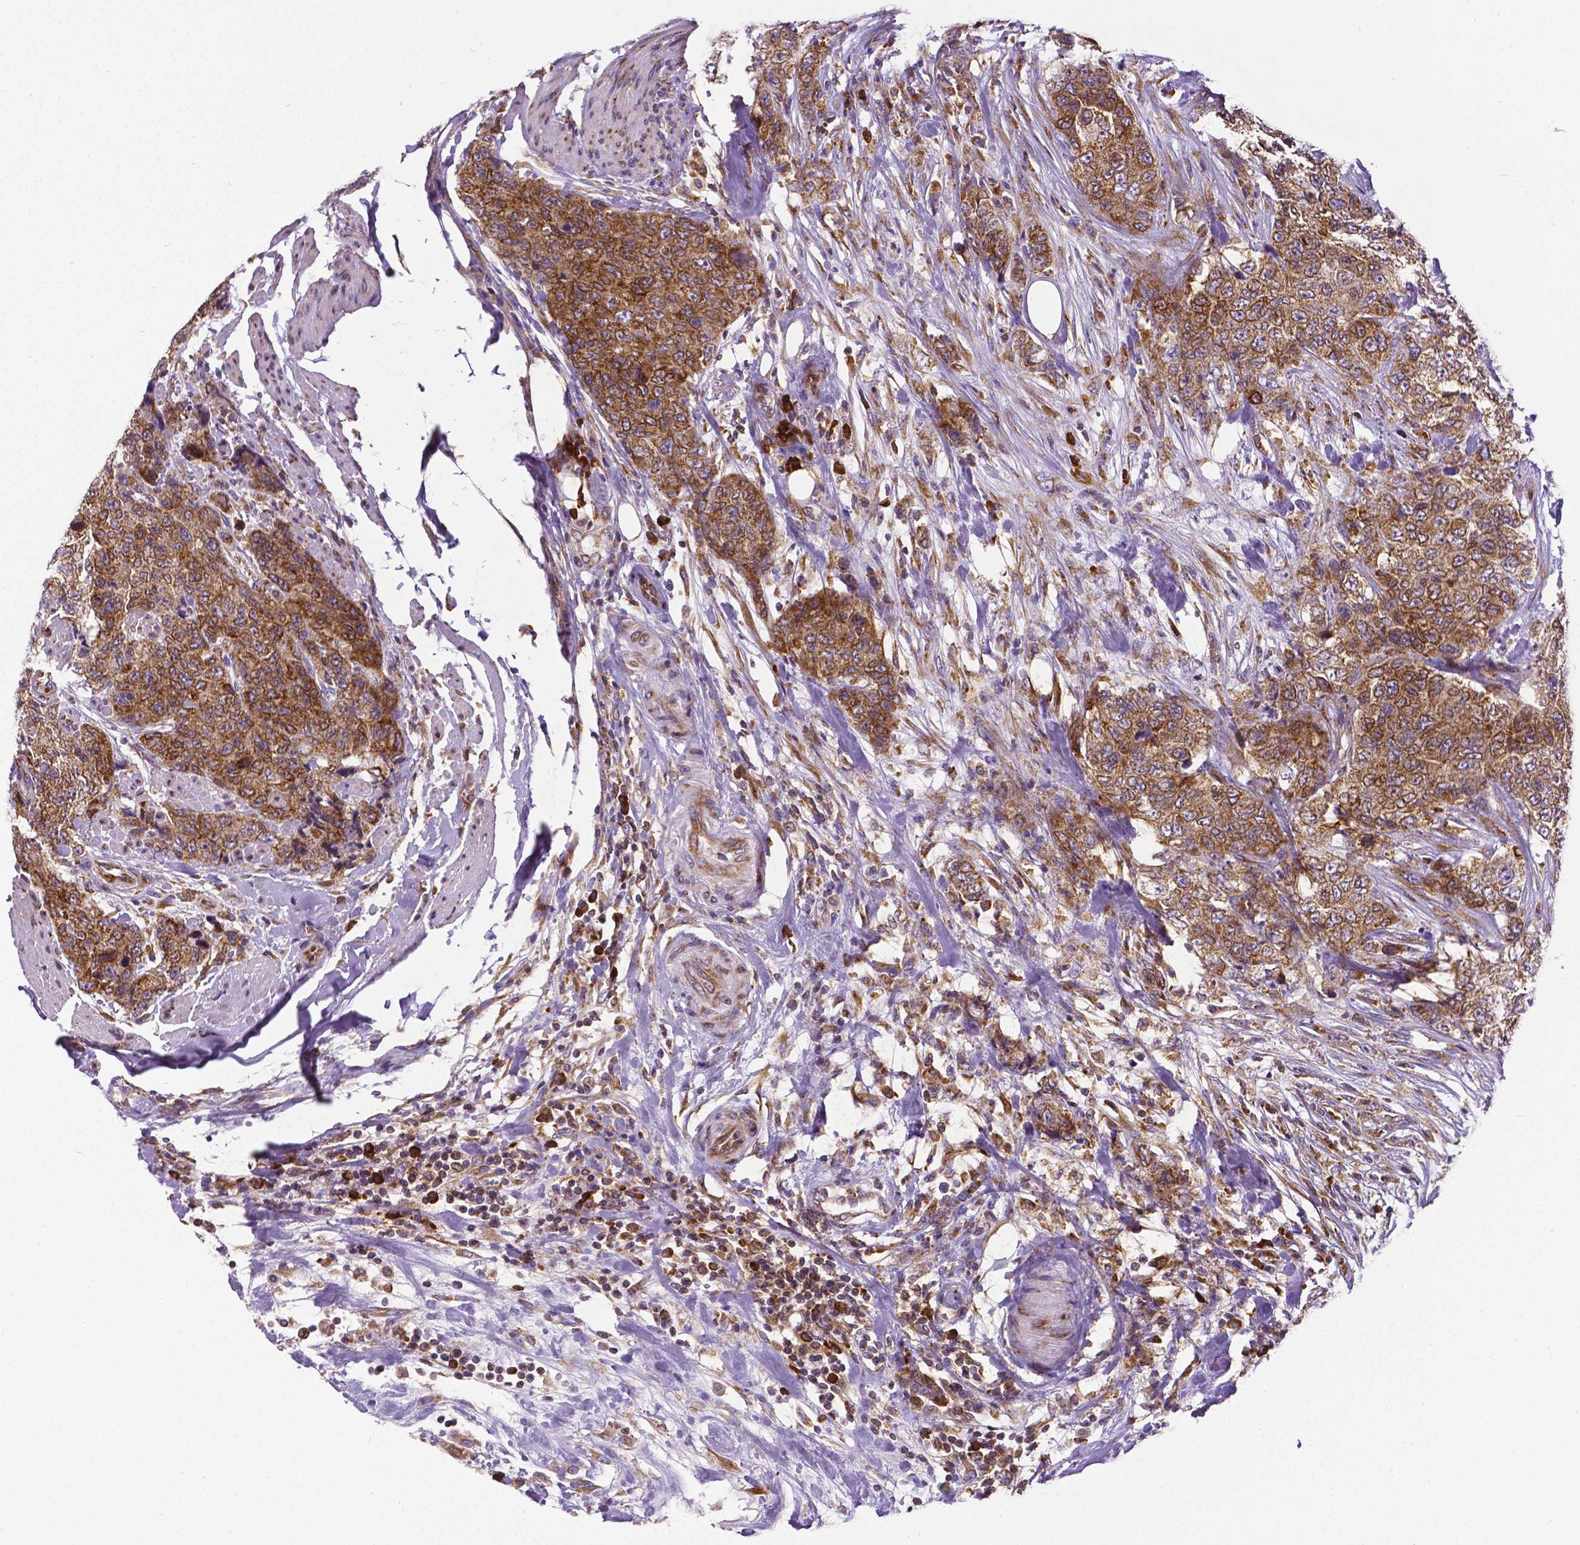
{"staining": {"intensity": "moderate", "quantity": ">75%", "location": "cytoplasmic/membranous,nuclear"}, "tissue": "urothelial cancer", "cell_type": "Tumor cells", "image_type": "cancer", "snomed": [{"axis": "morphology", "description": "Urothelial carcinoma, High grade"}, {"axis": "topography", "description": "Urinary bladder"}], "caption": "Moderate cytoplasmic/membranous and nuclear expression is appreciated in about >75% of tumor cells in urothelial cancer. The staining was performed using DAB, with brown indicating positive protein expression. Nuclei are stained blue with hematoxylin.", "gene": "MTDH", "patient": {"sex": "female", "age": 78}}